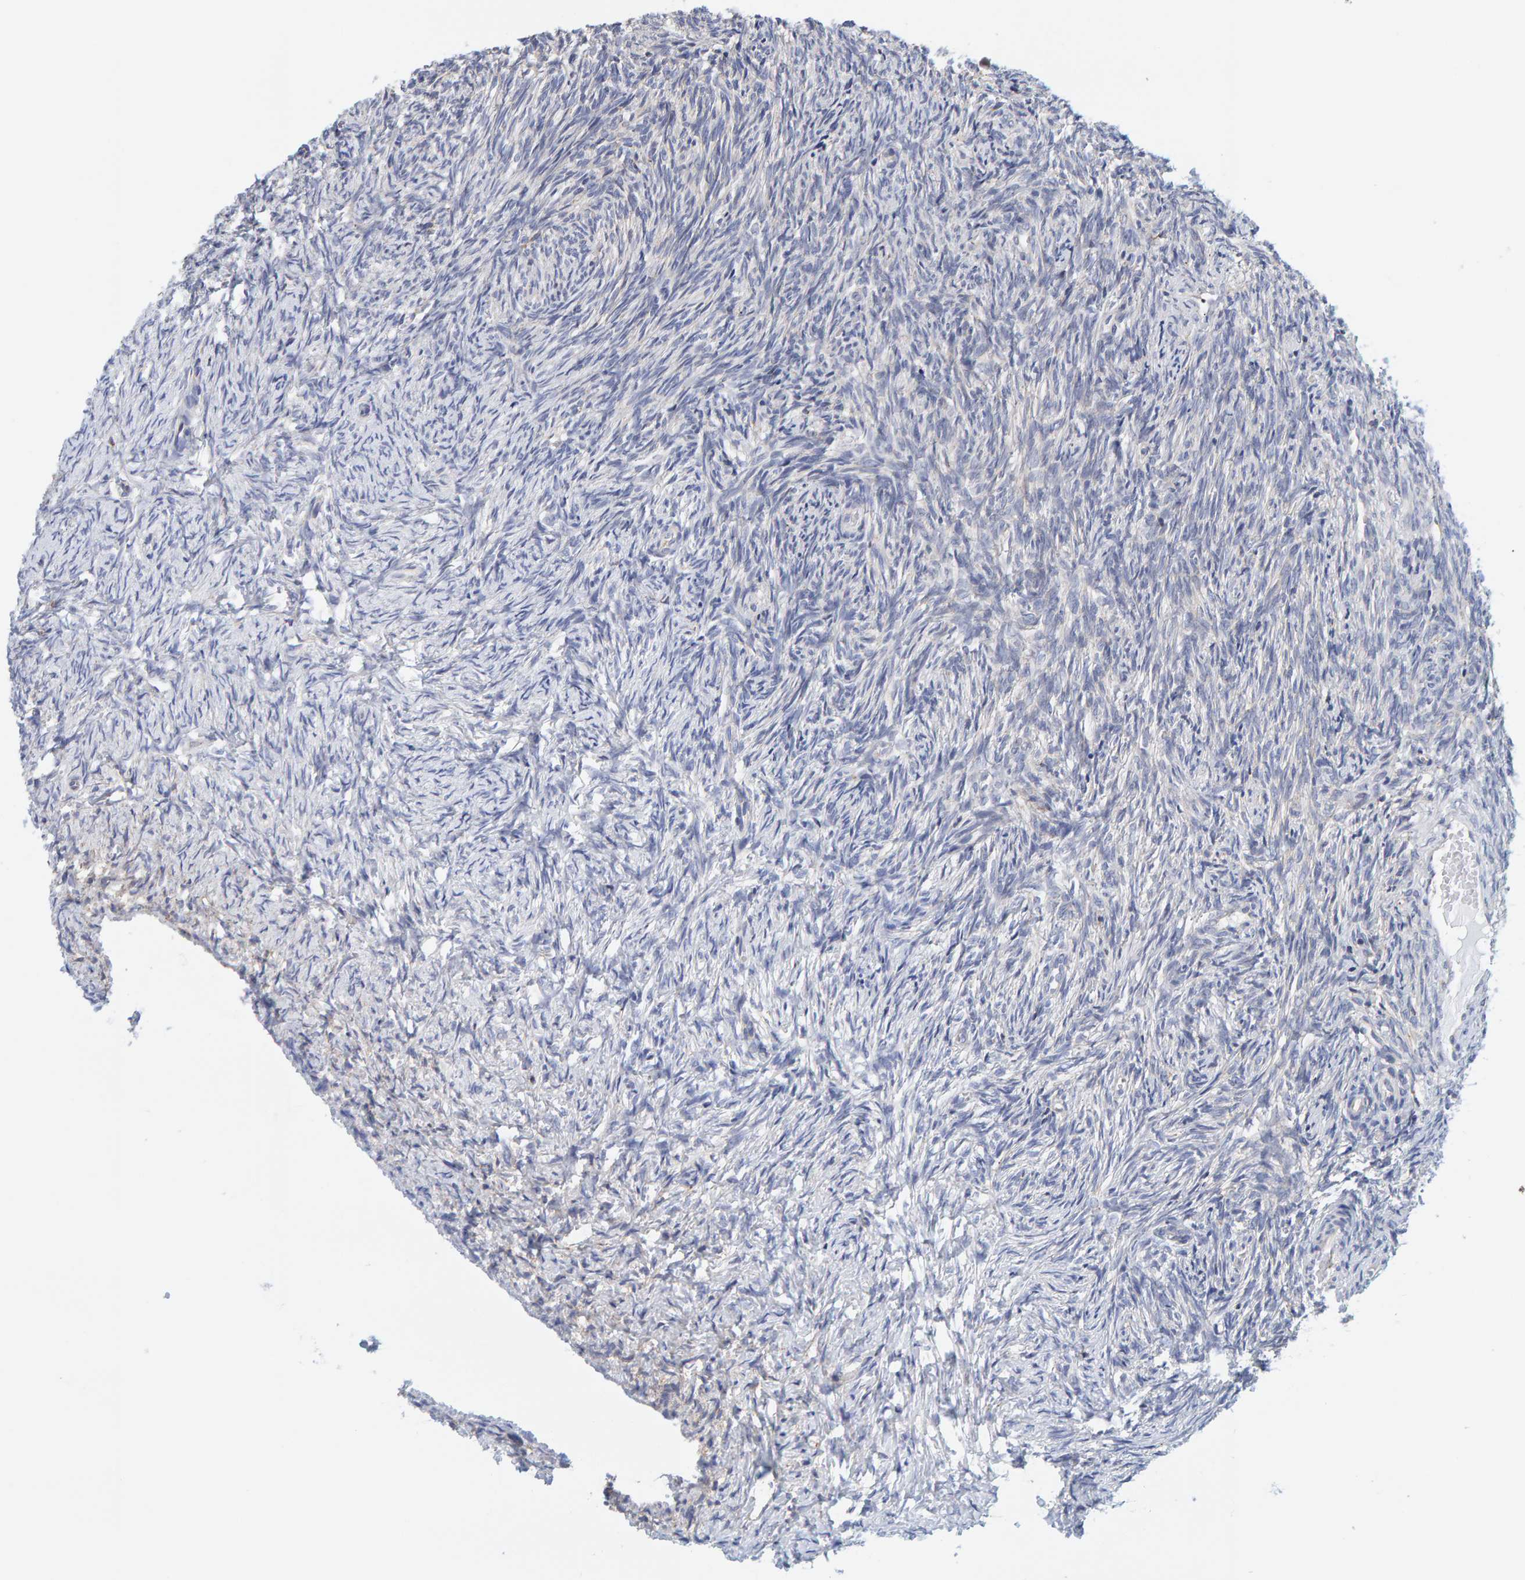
{"staining": {"intensity": "moderate", "quantity": ">75%", "location": "cytoplasmic/membranous"}, "tissue": "ovary", "cell_type": "Follicle cells", "image_type": "normal", "snomed": [{"axis": "morphology", "description": "Normal tissue, NOS"}, {"axis": "topography", "description": "Ovary"}], "caption": "Immunohistochemical staining of normal ovary reveals medium levels of moderate cytoplasmic/membranous positivity in approximately >75% of follicle cells.", "gene": "SGPL1", "patient": {"sex": "female", "age": 41}}